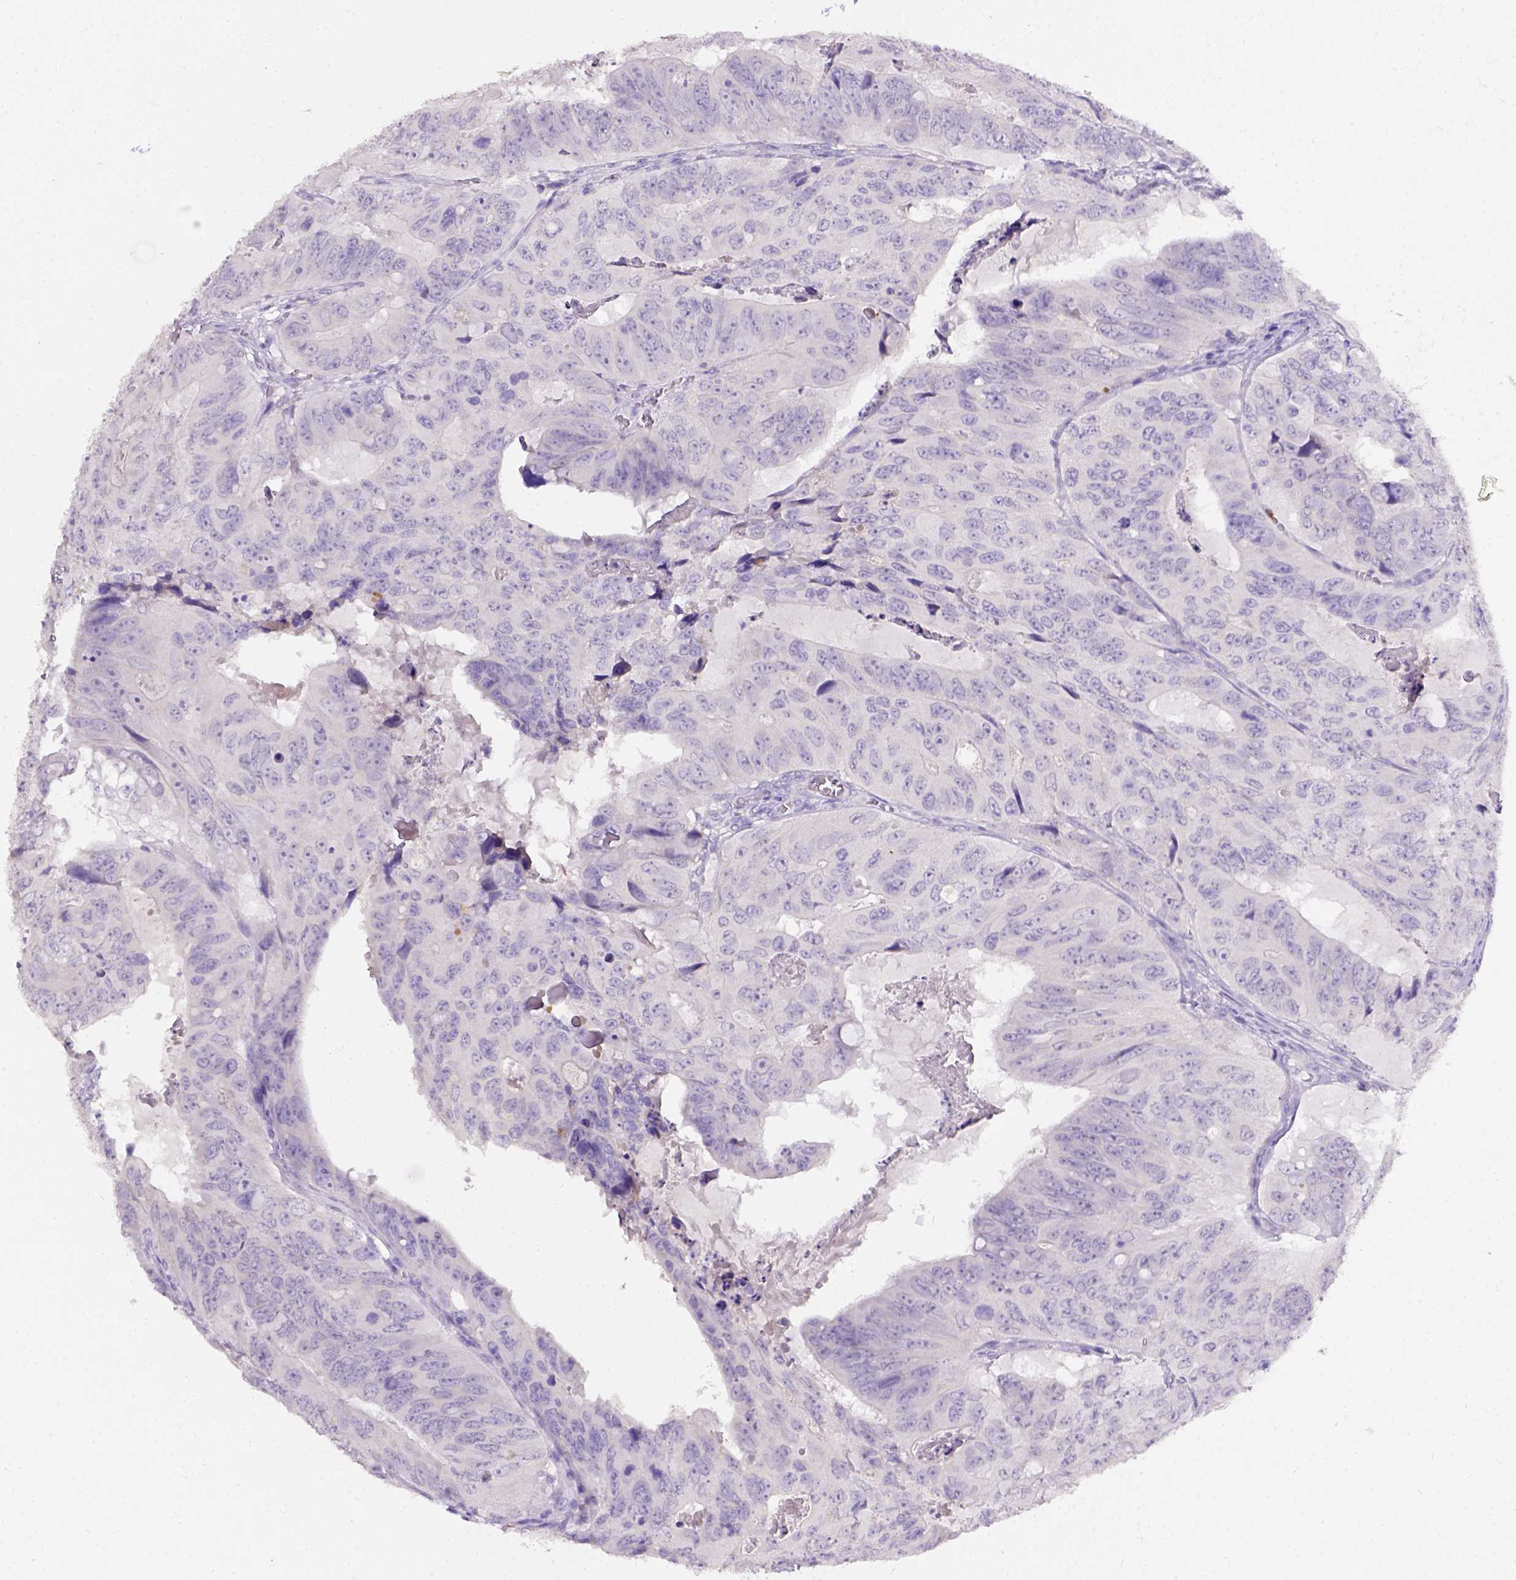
{"staining": {"intensity": "negative", "quantity": "none", "location": "none"}, "tissue": "colorectal cancer", "cell_type": "Tumor cells", "image_type": "cancer", "snomed": [{"axis": "morphology", "description": "Adenocarcinoma, NOS"}, {"axis": "topography", "description": "Colon"}], "caption": "Tumor cells show no significant protein expression in colorectal adenocarcinoma.", "gene": "B3GAT1", "patient": {"sex": "male", "age": 79}}